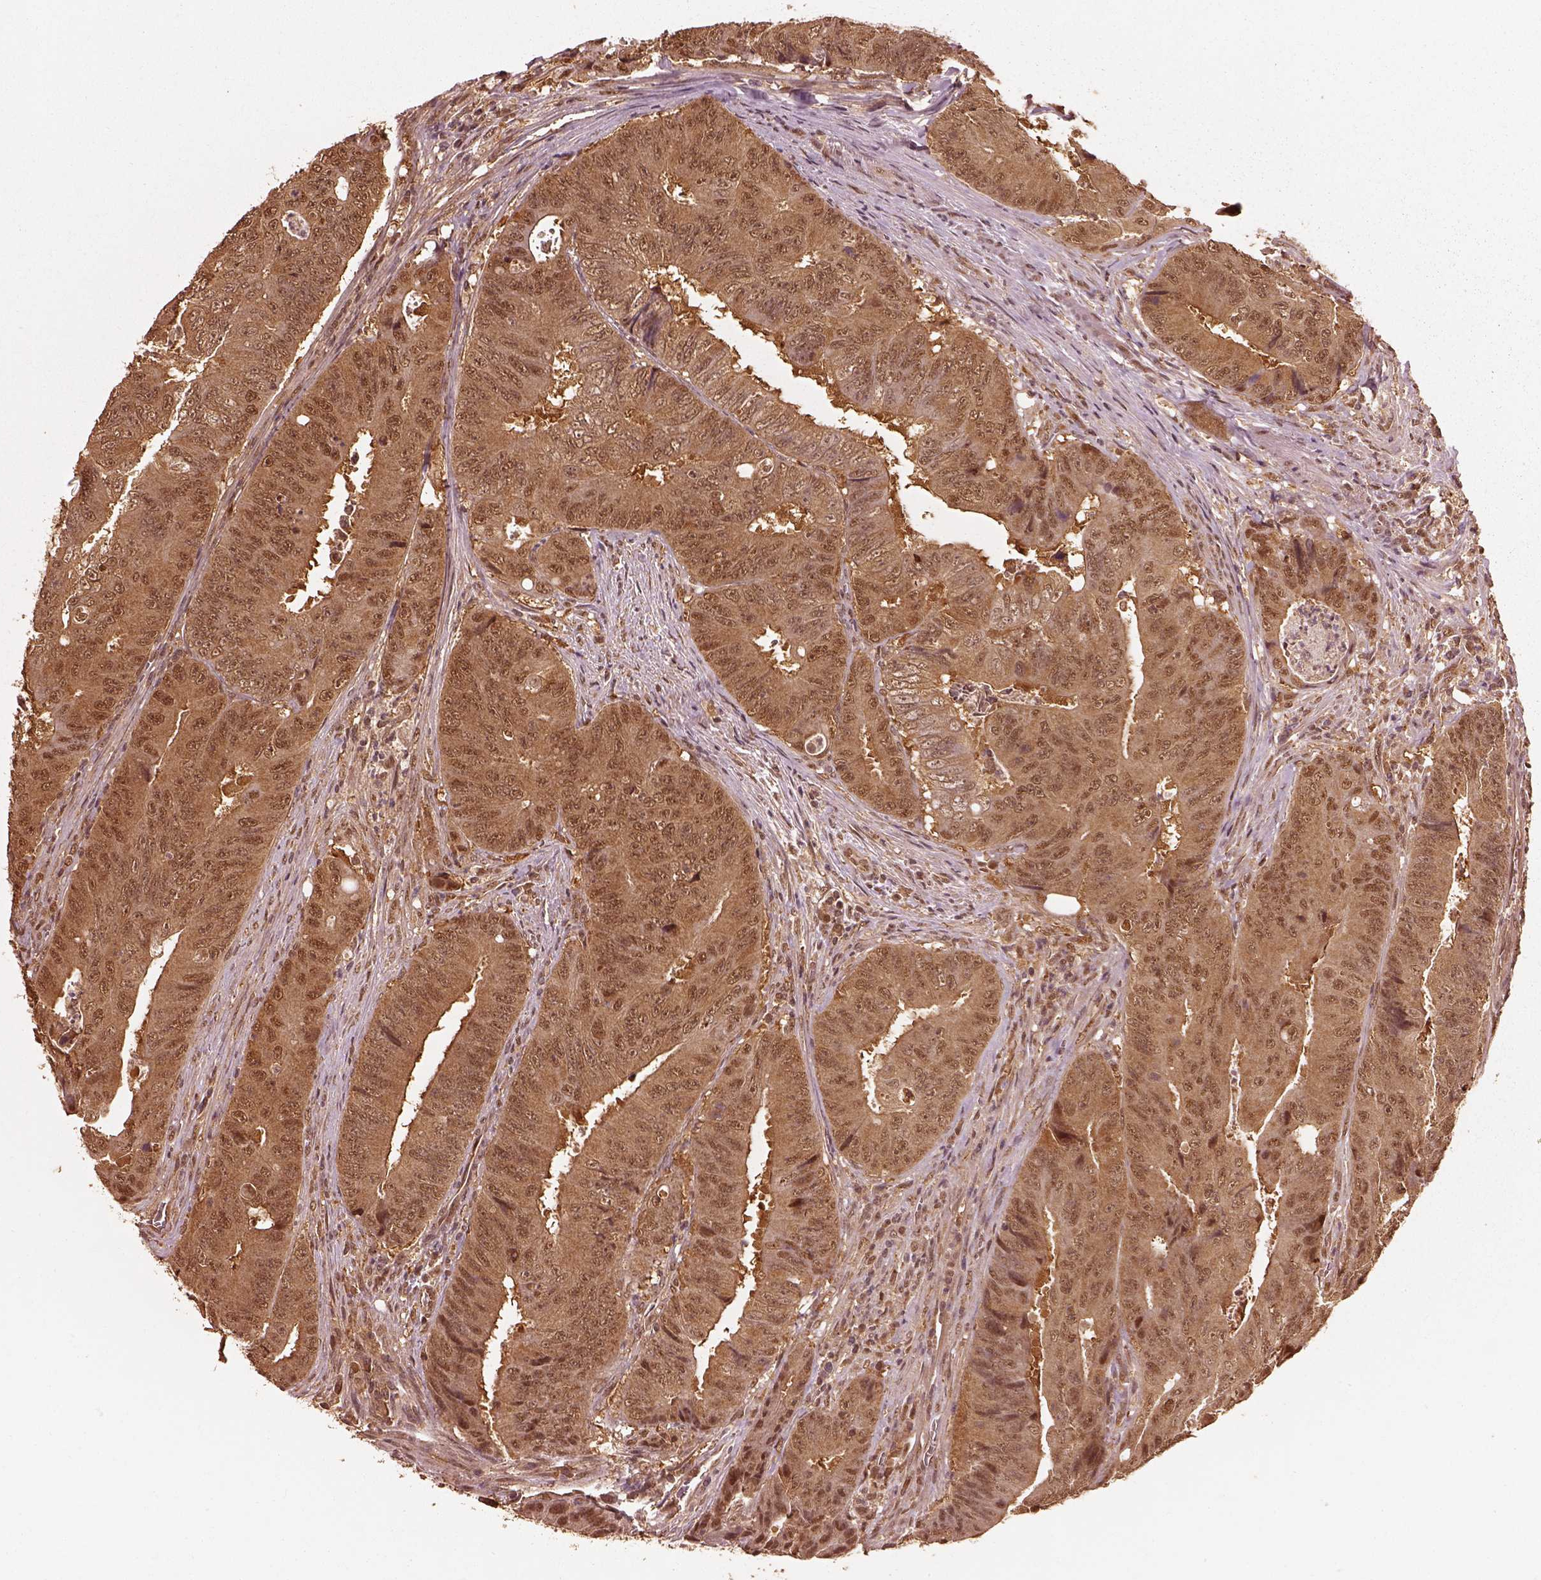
{"staining": {"intensity": "weak", "quantity": ">75%", "location": "cytoplasmic/membranous,nuclear"}, "tissue": "colorectal cancer", "cell_type": "Tumor cells", "image_type": "cancer", "snomed": [{"axis": "morphology", "description": "Adenocarcinoma, NOS"}, {"axis": "topography", "description": "Colon"}], "caption": "About >75% of tumor cells in adenocarcinoma (colorectal) show weak cytoplasmic/membranous and nuclear protein positivity as visualized by brown immunohistochemical staining.", "gene": "PSMC5", "patient": {"sex": "female", "age": 48}}